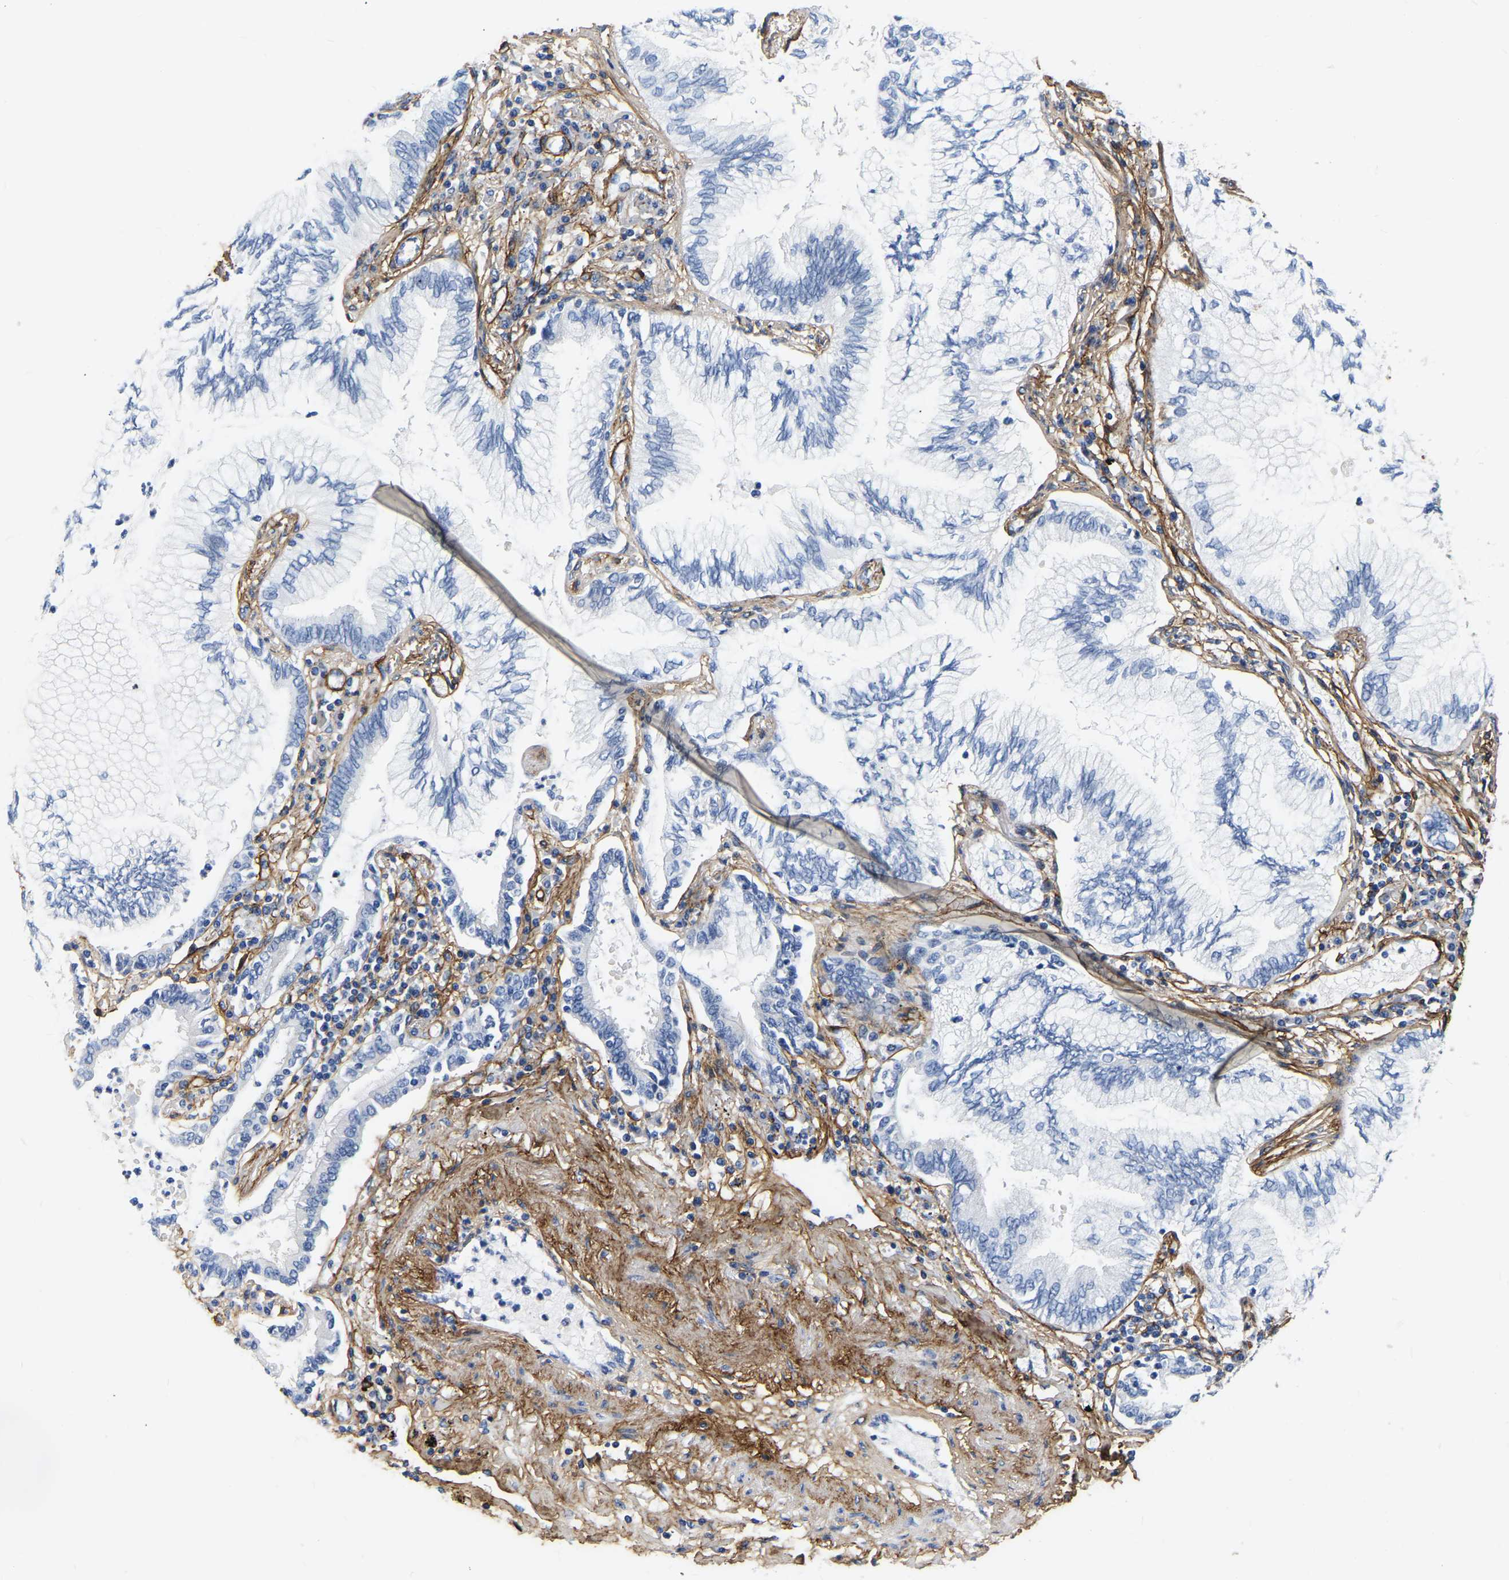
{"staining": {"intensity": "negative", "quantity": "none", "location": "none"}, "tissue": "lung cancer", "cell_type": "Tumor cells", "image_type": "cancer", "snomed": [{"axis": "morphology", "description": "Normal tissue, NOS"}, {"axis": "morphology", "description": "Adenocarcinoma, NOS"}, {"axis": "topography", "description": "Bronchus"}, {"axis": "topography", "description": "Lung"}], "caption": "IHC of human lung cancer displays no positivity in tumor cells.", "gene": "COL6A1", "patient": {"sex": "female", "age": 70}}